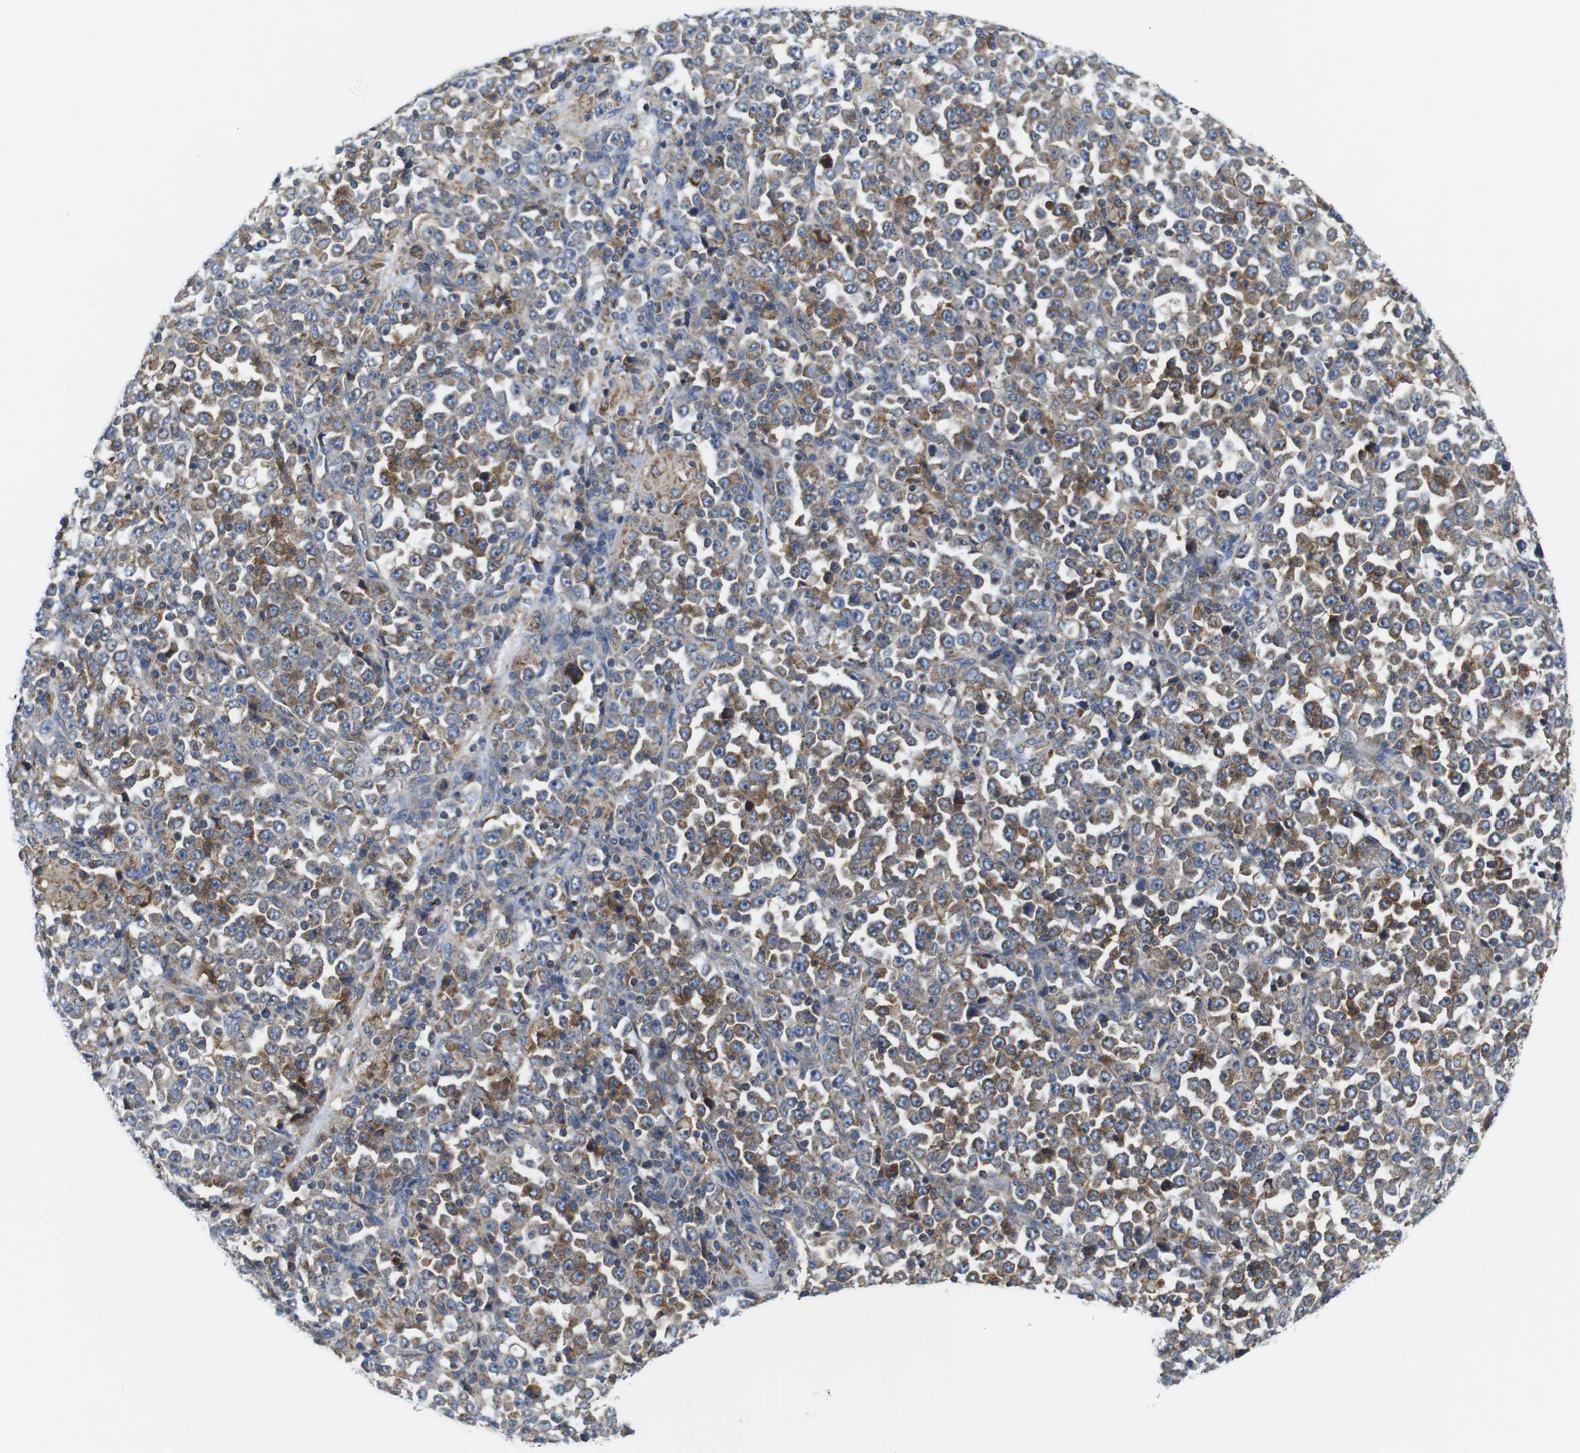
{"staining": {"intensity": "moderate", "quantity": "25%-75%", "location": "cytoplasmic/membranous"}, "tissue": "stomach cancer", "cell_type": "Tumor cells", "image_type": "cancer", "snomed": [{"axis": "morphology", "description": "Normal tissue, NOS"}, {"axis": "morphology", "description": "Adenocarcinoma, NOS"}, {"axis": "topography", "description": "Stomach, upper"}, {"axis": "topography", "description": "Stomach"}], "caption": "Immunohistochemical staining of human adenocarcinoma (stomach) exhibits medium levels of moderate cytoplasmic/membranous protein staining in approximately 25%-75% of tumor cells.", "gene": "PDCD1LG2", "patient": {"sex": "male", "age": 59}}